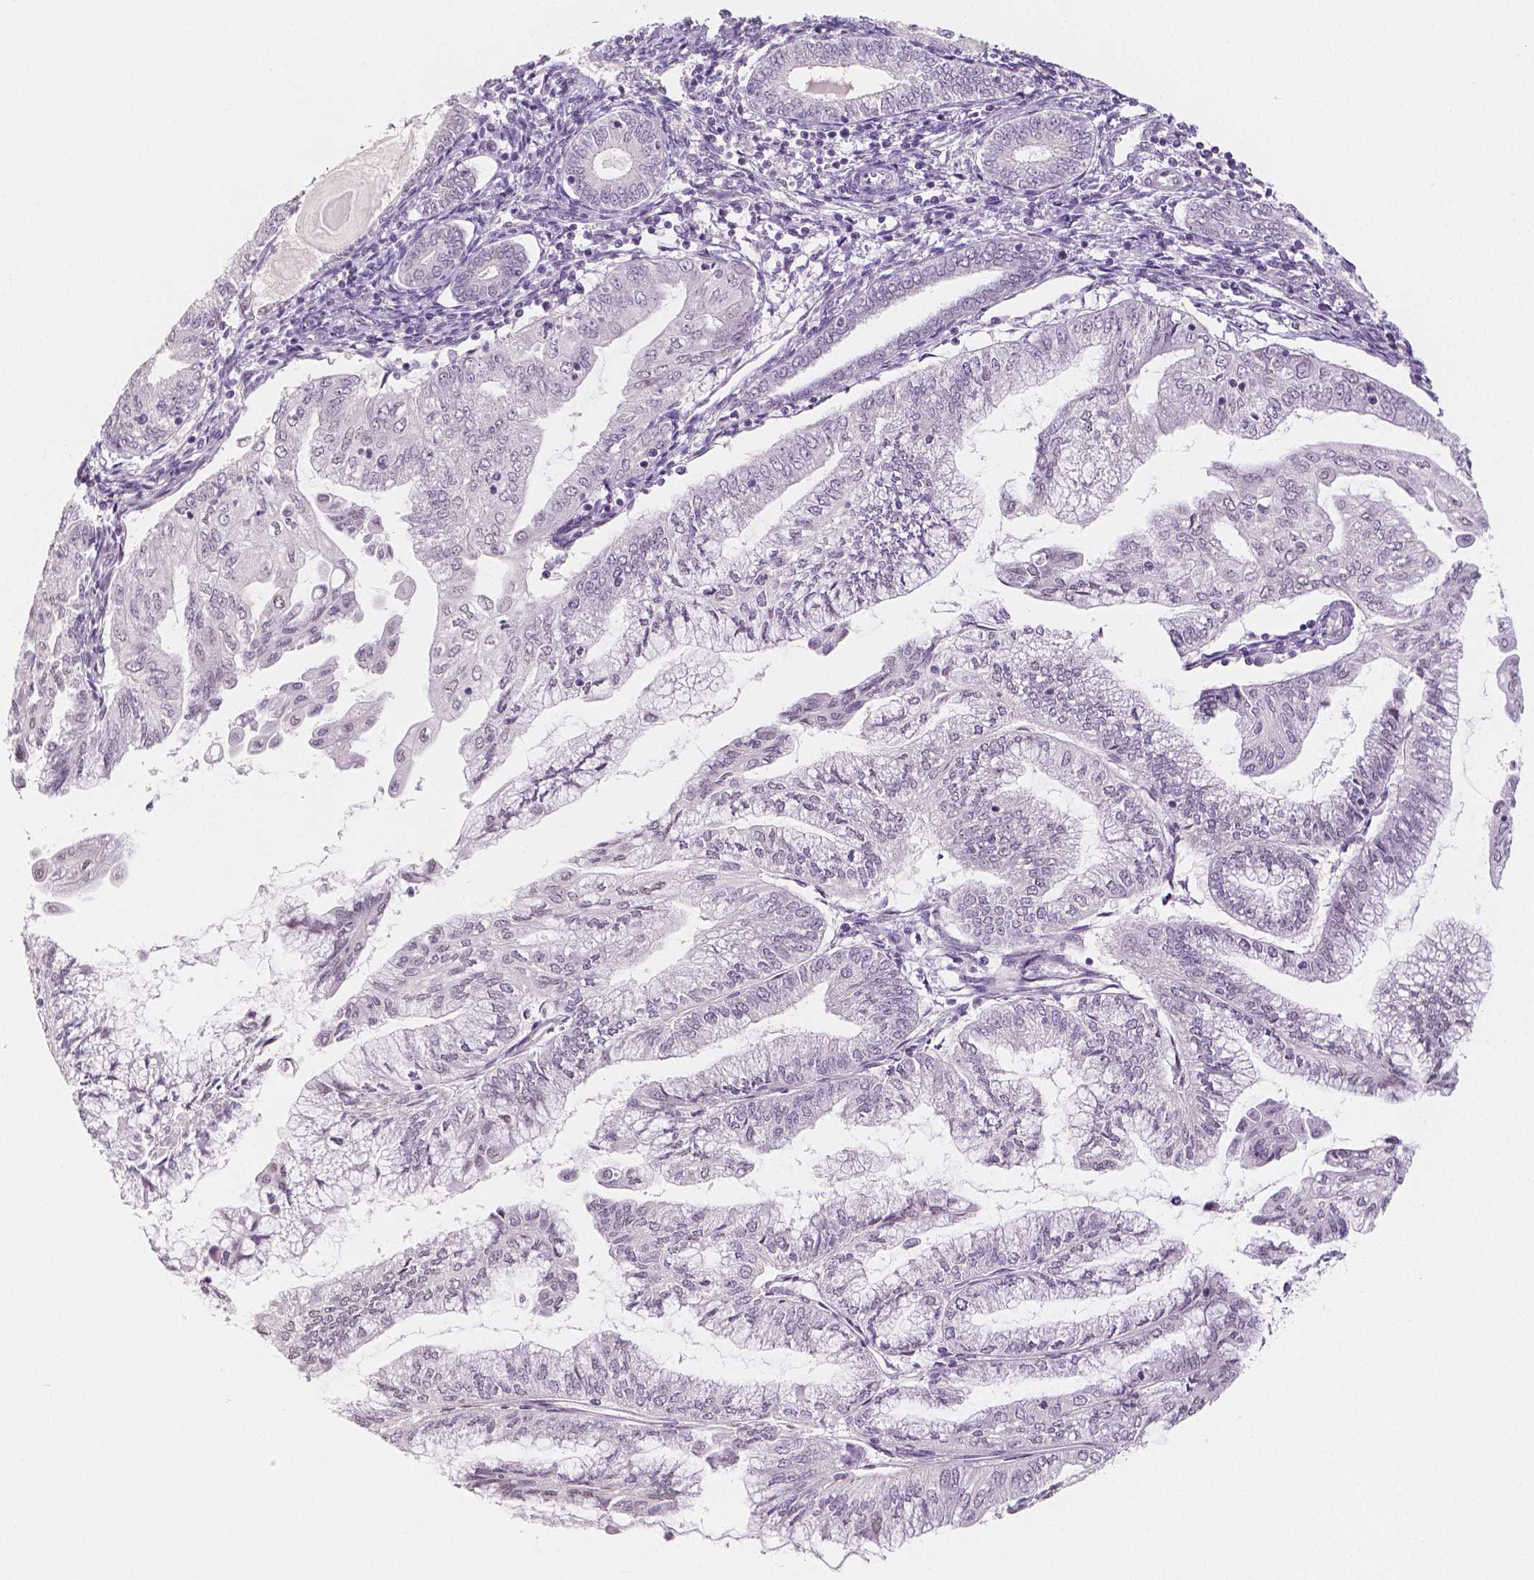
{"staining": {"intensity": "negative", "quantity": "none", "location": "none"}, "tissue": "endometrial cancer", "cell_type": "Tumor cells", "image_type": "cancer", "snomed": [{"axis": "morphology", "description": "Adenocarcinoma, NOS"}, {"axis": "topography", "description": "Endometrium"}], "caption": "DAB immunohistochemical staining of human endometrial cancer (adenocarcinoma) demonstrates no significant expression in tumor cells.", "gene": "KDM5B", "patient": {"sex": "female", "age": 55}}